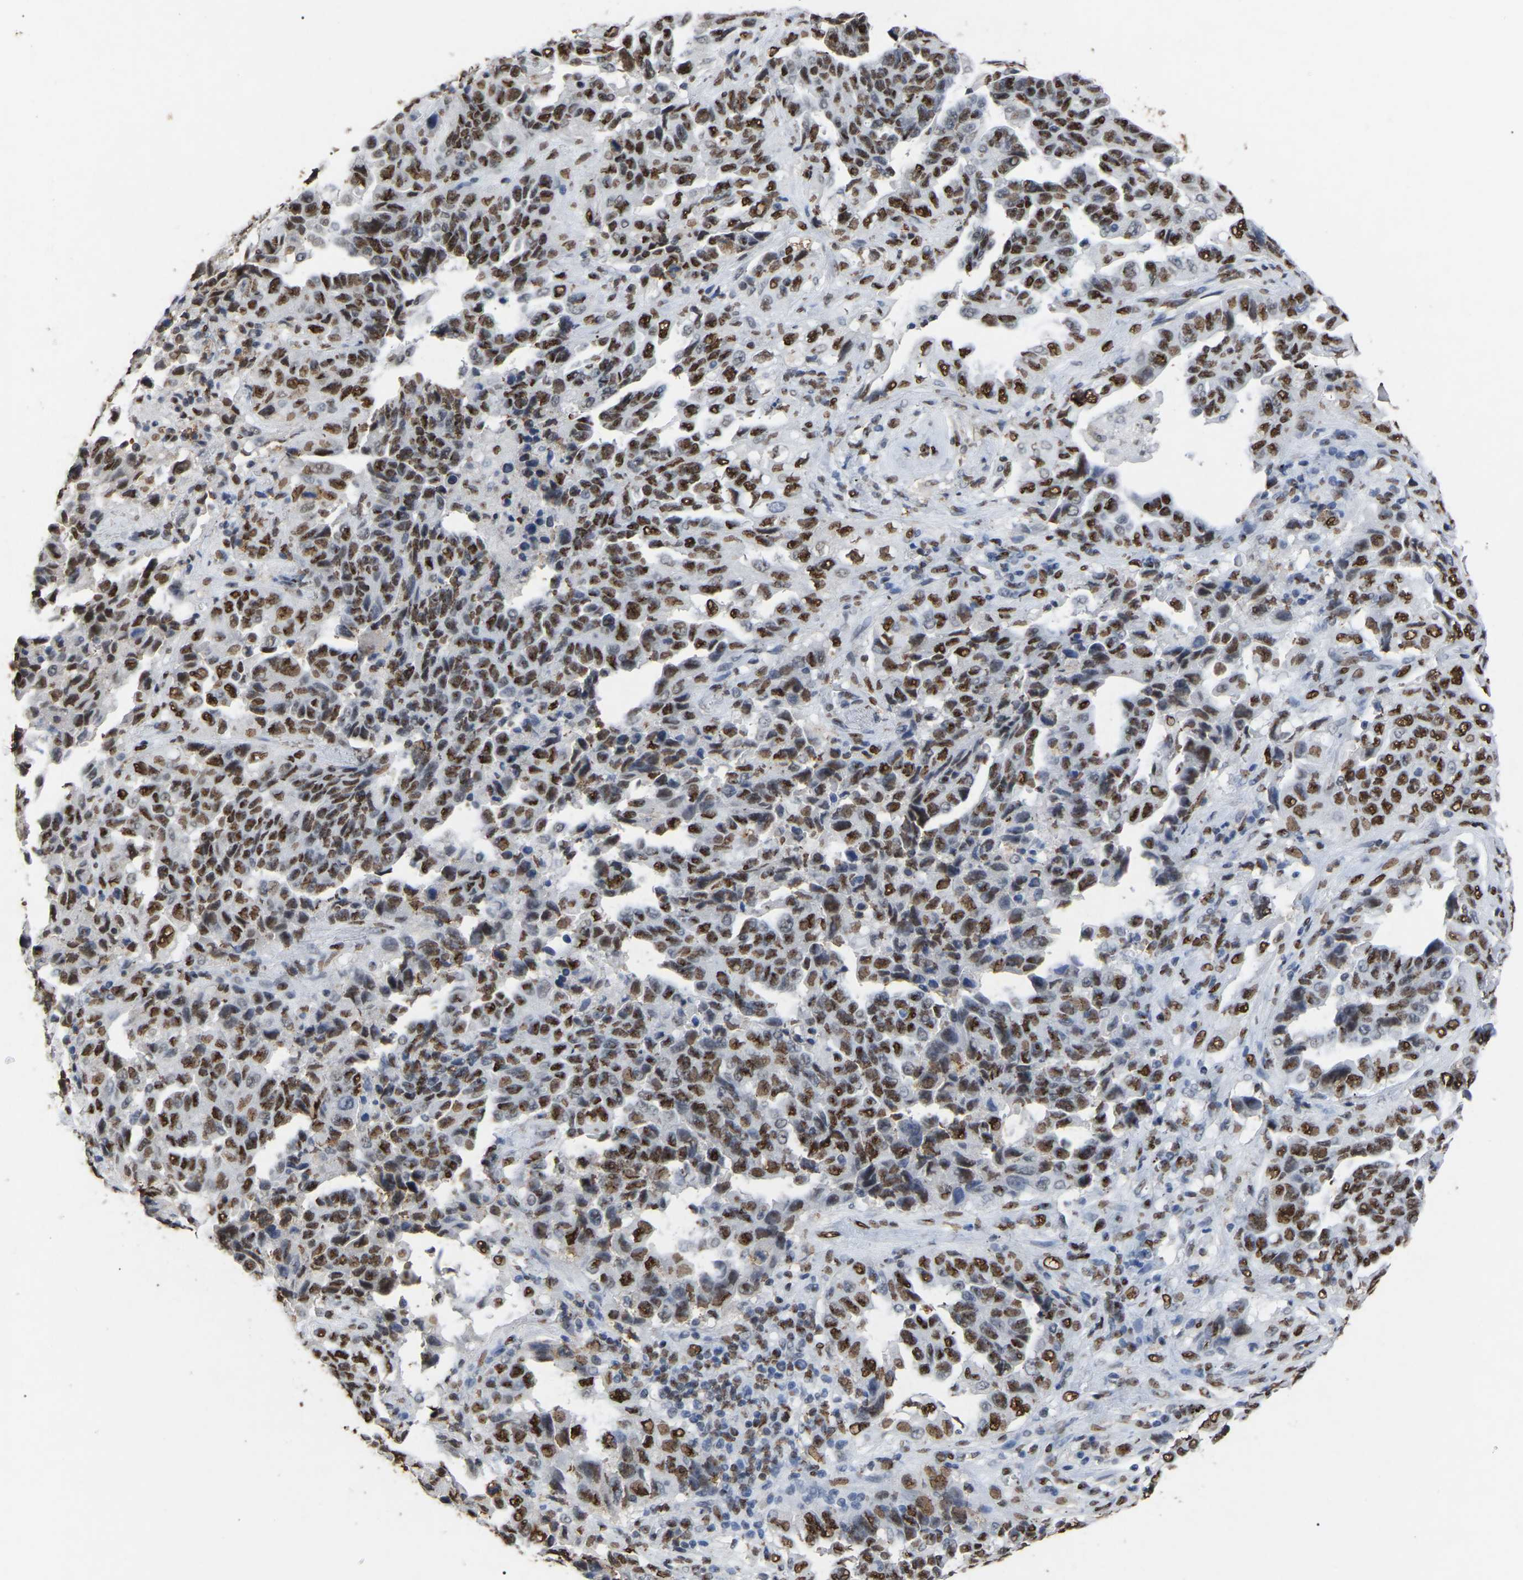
{"staining": {"intensity": "strong", "quantity": ">75%", "location": "nuclear"}, "tissue": "lung cancer", "cell_type": "Tumor cells", "image_type": "cancer", "snomed": [{"axis": "morphology", "description": "Adenocarcinoma, NOS"}, {"axis": "topography", "description": "Lung"}], "caption": "The micrograph reveals staining of lung cancer, revealing strong nuclear protein expression (brown color) within tumor cells.", "gene": "RBL2", "patient": {"sex": "female", "age": 51}}